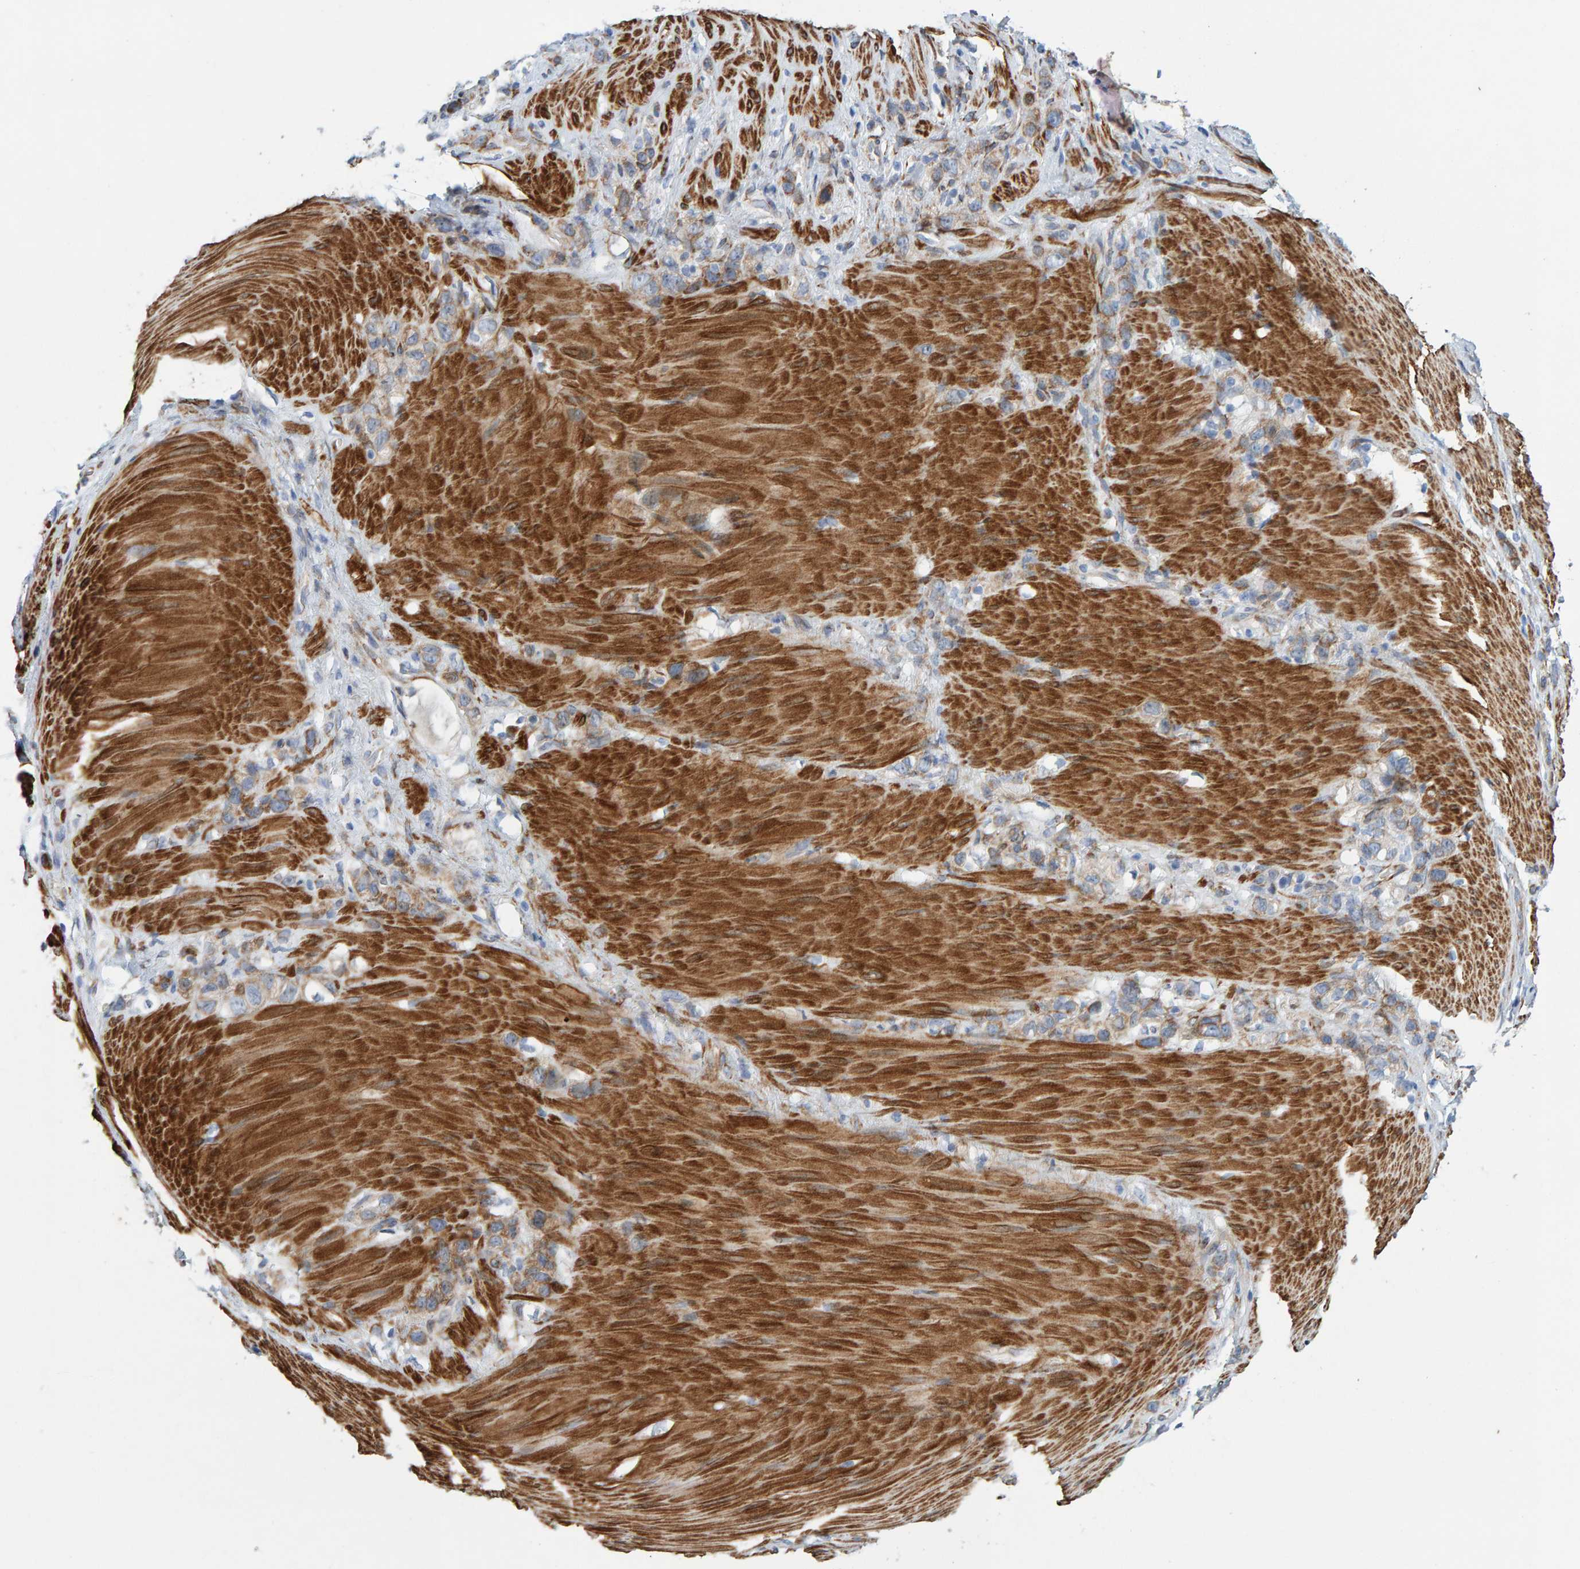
{"staining": {"intensity": "weak", "quantity": ">75%", "location": "cytoplasmic/membranous"}, "tissue": "stomach cancer", "cell_type": "Tumor cells", "image_type": "cancer", "snomed": [{"axis": "morphology", "description": "Normal tissue, NOS"}, {"axis": "morphology", "description": "Adenocarcinoma, NOS"}, {"axis": "morphology", "description": "Adenocarcinoma, High grade"}, {"axis": "topography", "description": "Stomach, upper"}, {"axis": "topography", "description": "Stomach"}], "caption": "This micrograph shows immunohistochemistry (IHC) staining of human stomach adenocarcinoma (high-grade), with low weak cytoplasmic/membranous positivity in about >75% of tumor cells.", "gene": "MMP16", "patient": {"sex": "female", "age": 65}}